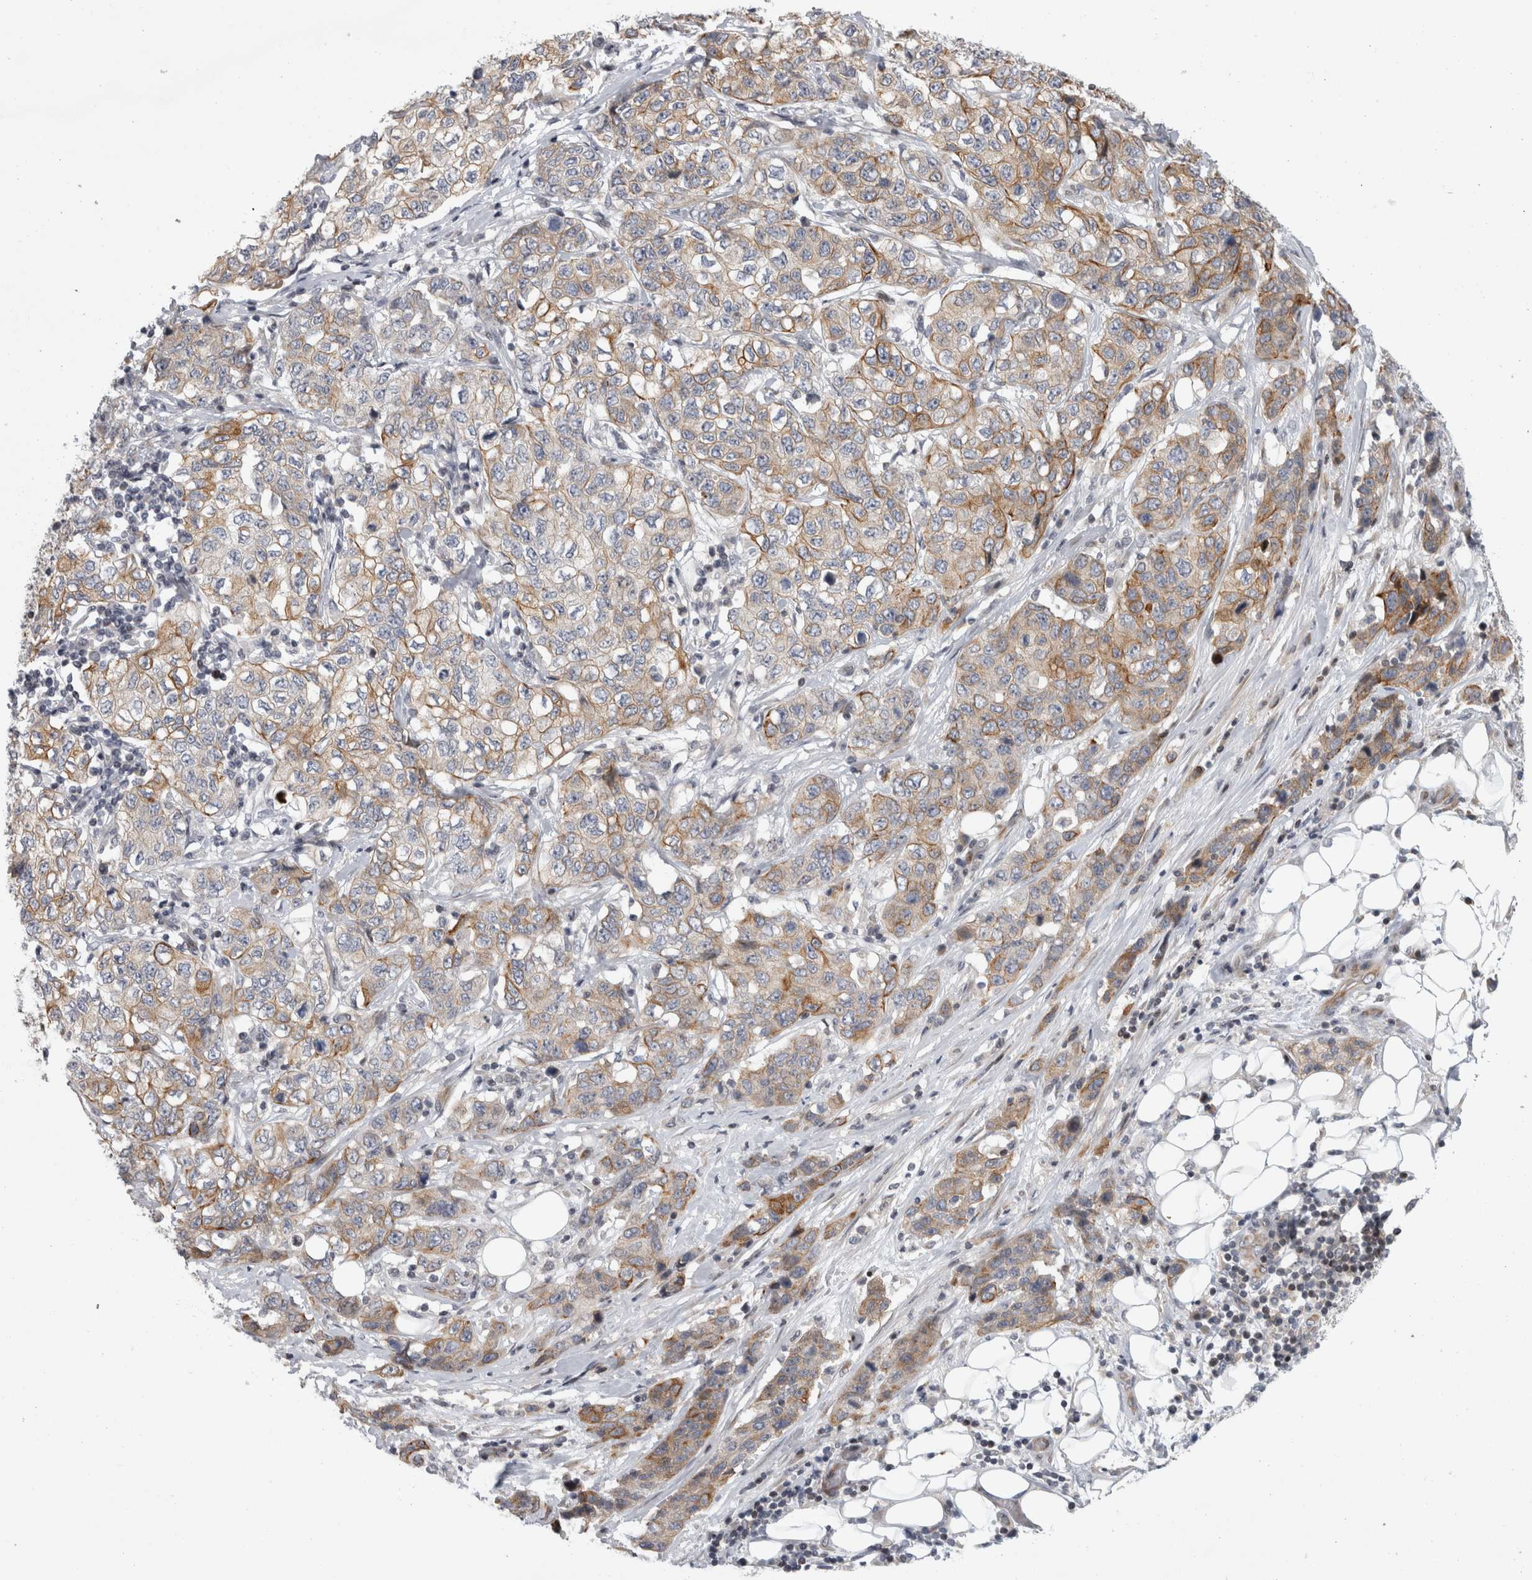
{"staining": {"intensity": "moderate", "quantity": "25%-75%", "location": "cytoplasmic/membranous"}, "tissue": "stomach cancer", "cell_type": "Tumor cells", "image_type": "cancer", "snomed": [{"axis": "morphology", "description": "Adenocarcinoma, NOS"}, {"axis": "topography", "description": "Stomach"}], "caption": "Immunohistochemical staining of human stomach cancer (adenocarcinoma) exhibits medium levels of moderate cytoplasmic/membranous expression in approximately 25%-75% of tumor cells. (DAB IHC, brown staining for protein, blue staining for nuclei).", "gene": "UTP25", "patient": {"sex": "male", "age": 48}}